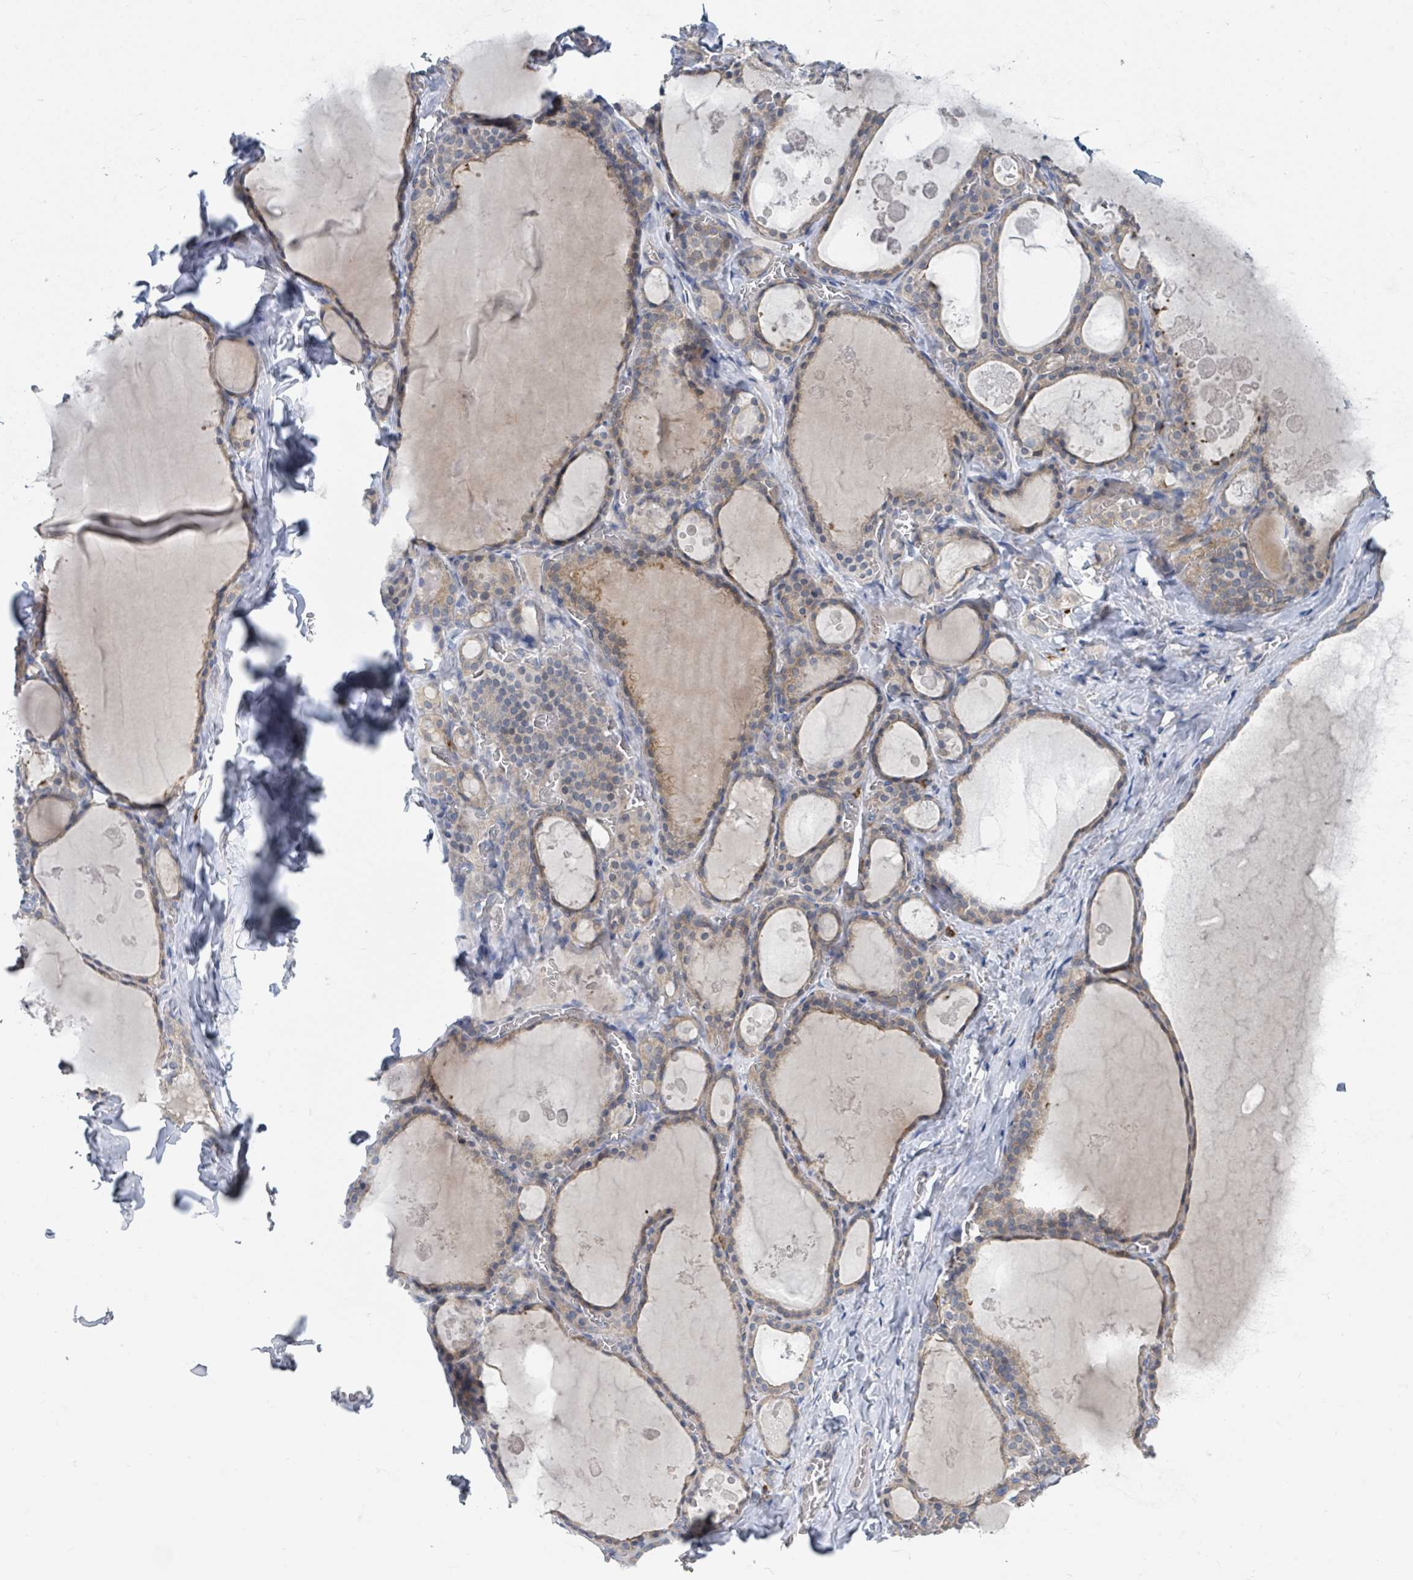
{"staining": {"intensity": "moderate", "quantity": ">75%", "location": "cytoplasmic/membranous"}, "tissue": "thyroid gland", "cell_type": "Glandular cells", "image_type": "normal", "snomed": [{"axis": "morphology", "description": "Normal tissue, NOS"}, {"axis": "topography", "description": "Thyroid gland"}], "caption": "Immunohistochemistry (IHC) of normal thyroid gland displays medium levels of moderate cytoplasmic/membranous expression in approximately >75% of glandular cells. Nuclei are stained in blue.", "gene": "ANKRD55", "patient": {"sex": "male", "age": 56}}